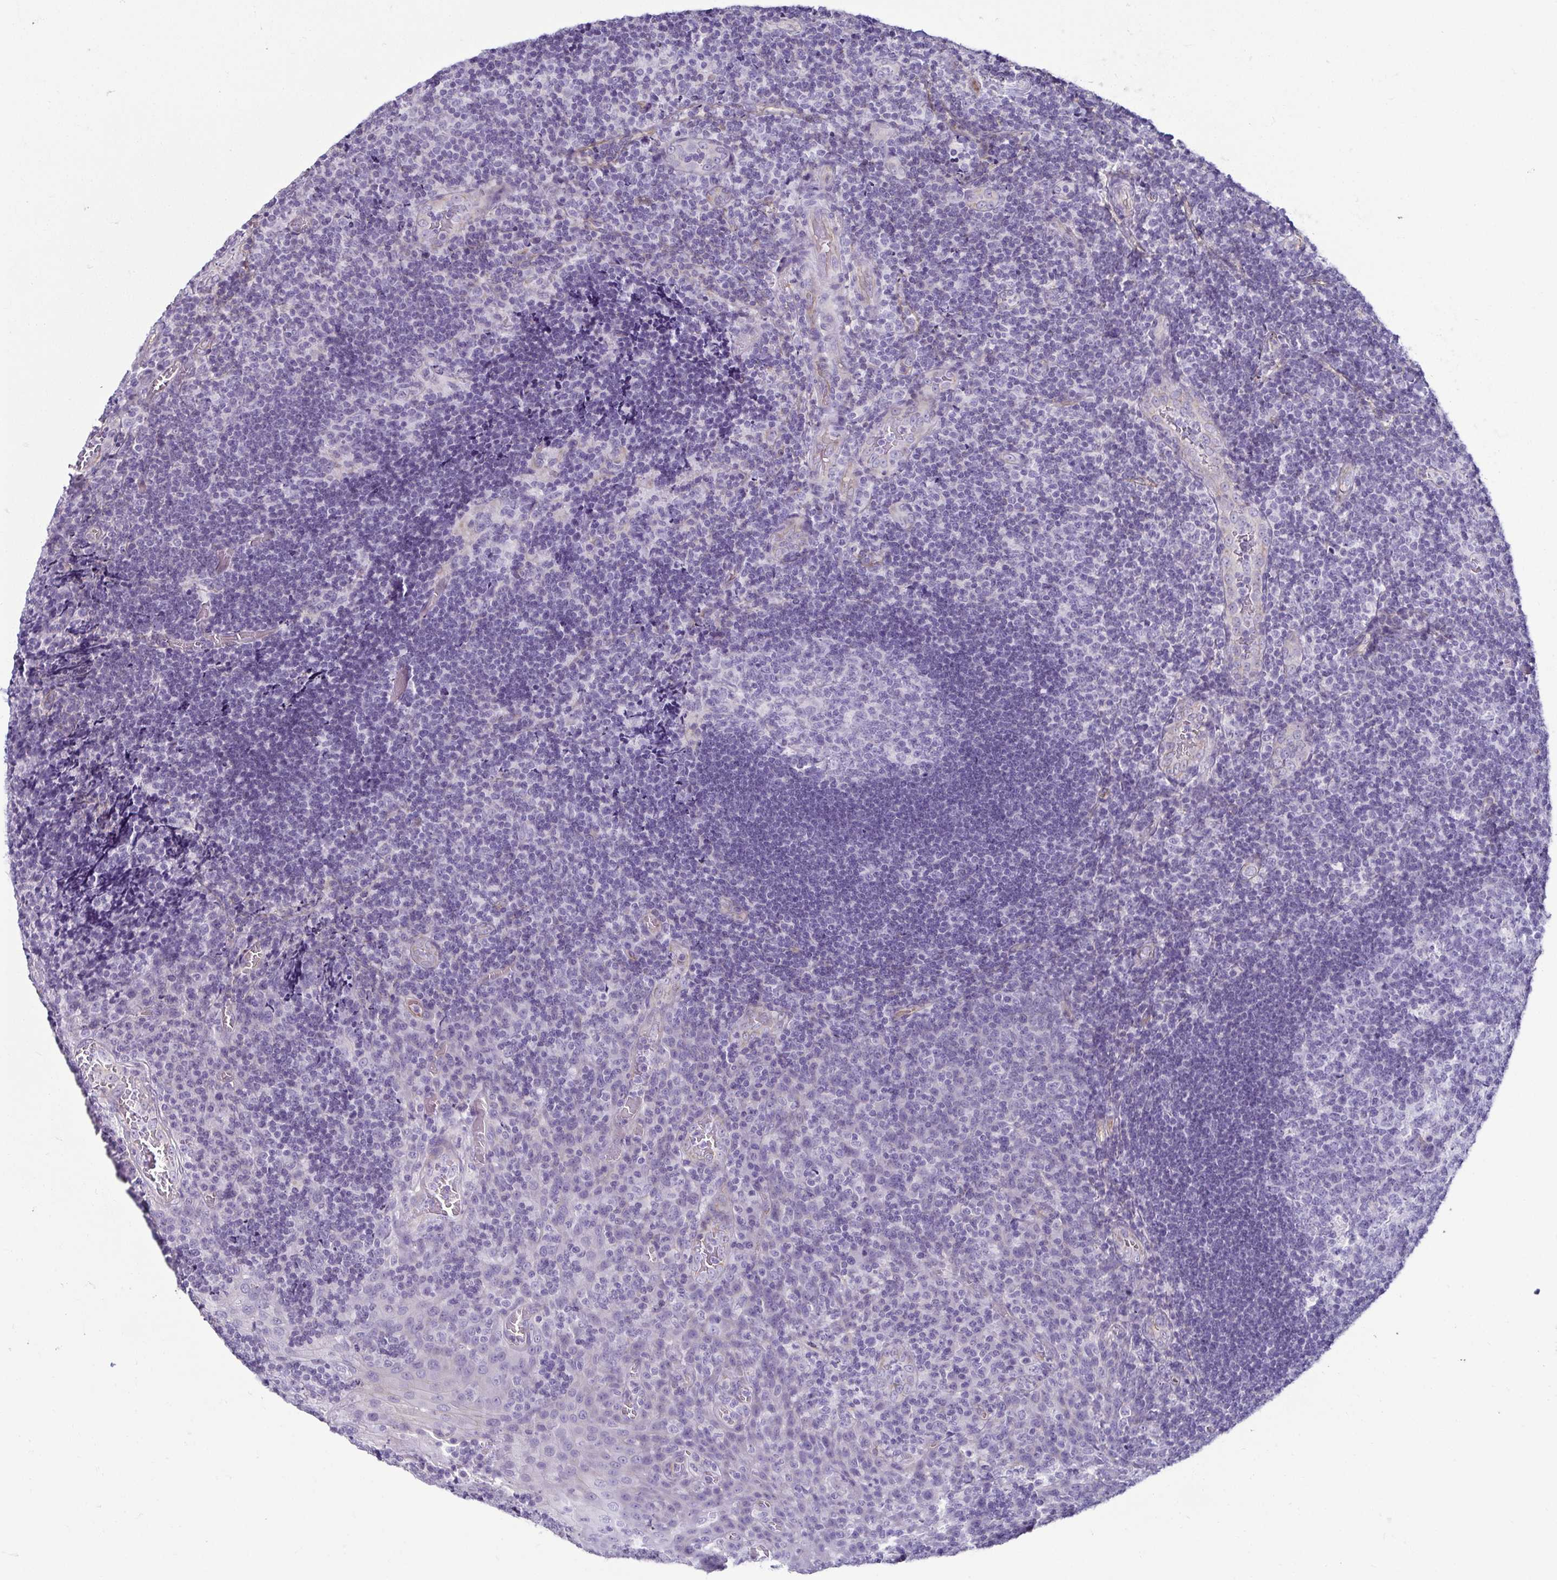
{"staining": {"intensity": "negative", "quantity": "none", "location": "none"}, "tissue": "tonsil", "cell_type": "Germinal center cells", "image_type": "normal", "snomed": [{"axis": "morphology", "description": "Normal tissue, NOS"}, {"axis": "topography", "description": "Tonsil"}], "caption": "IHC image of normal tonsil: tonsil stained with DAB displays no significant protein positivity in germinal center cells.", "gene": "CASP14", "patient": {"sex": "male", "age": 17}}